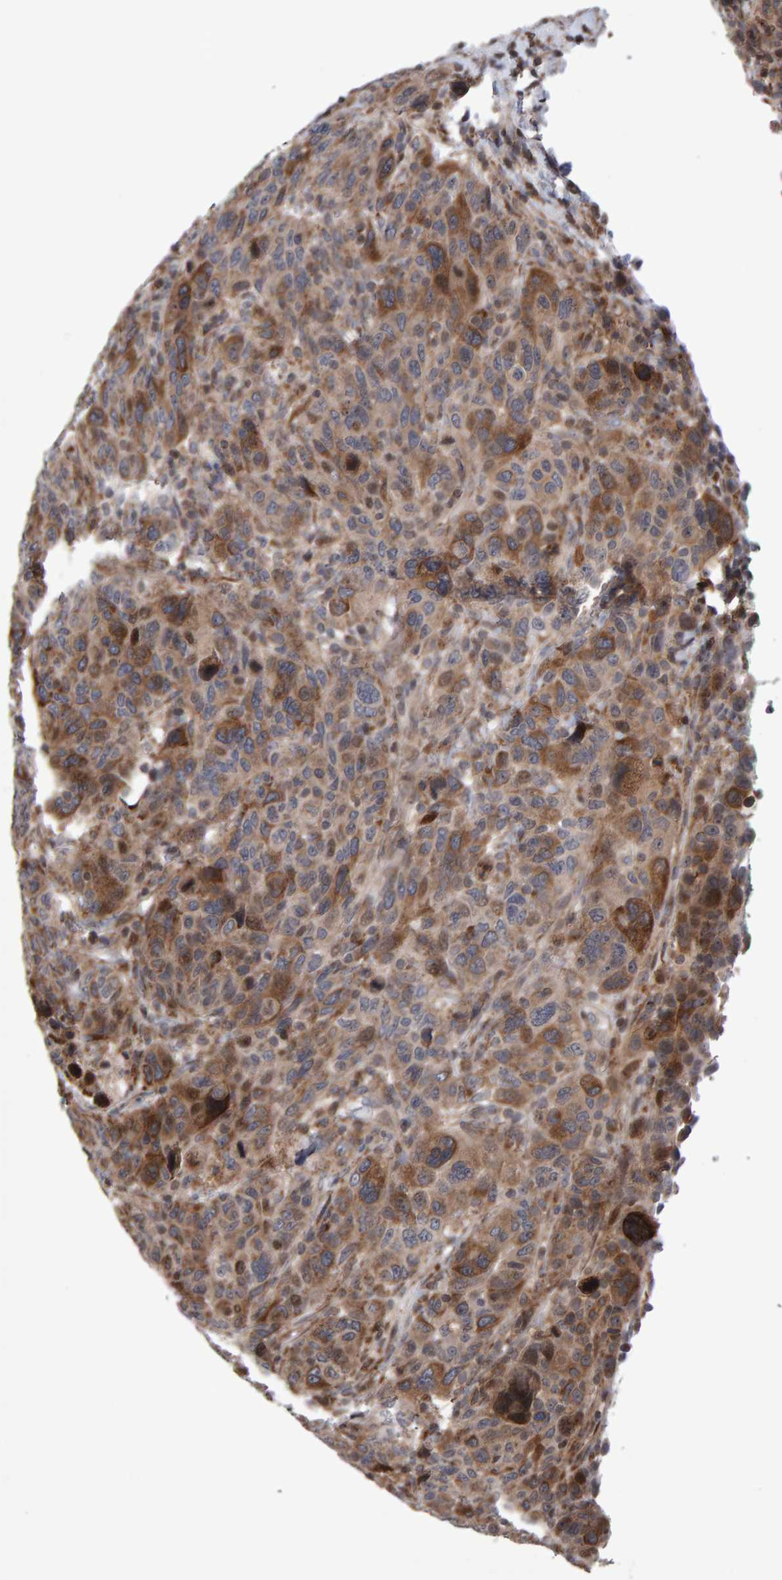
{"staining": {"intensity": "moderate", "quantity": ">75%", "location": "cytoplasmic/membranous"}, "tissue": "breast cancer", "cell_type": "Tumor cells", "image_type": "cancer", "snomed": [{"axis": "morphology", "description": "Duct carcinoma"}, {"axis": "topography", "description": "Breast"}], "caption": "Immunohistochemical staining of human breast cancer demonstrates moderate cytoplasmic/membranous protein expression in approximately >75% of tumor cells. Immunohistochemistry stains the protein in brown and the nuclei are stained blue.", "gene": "PECR", "patient": {"sex": "female", "age": 37}}